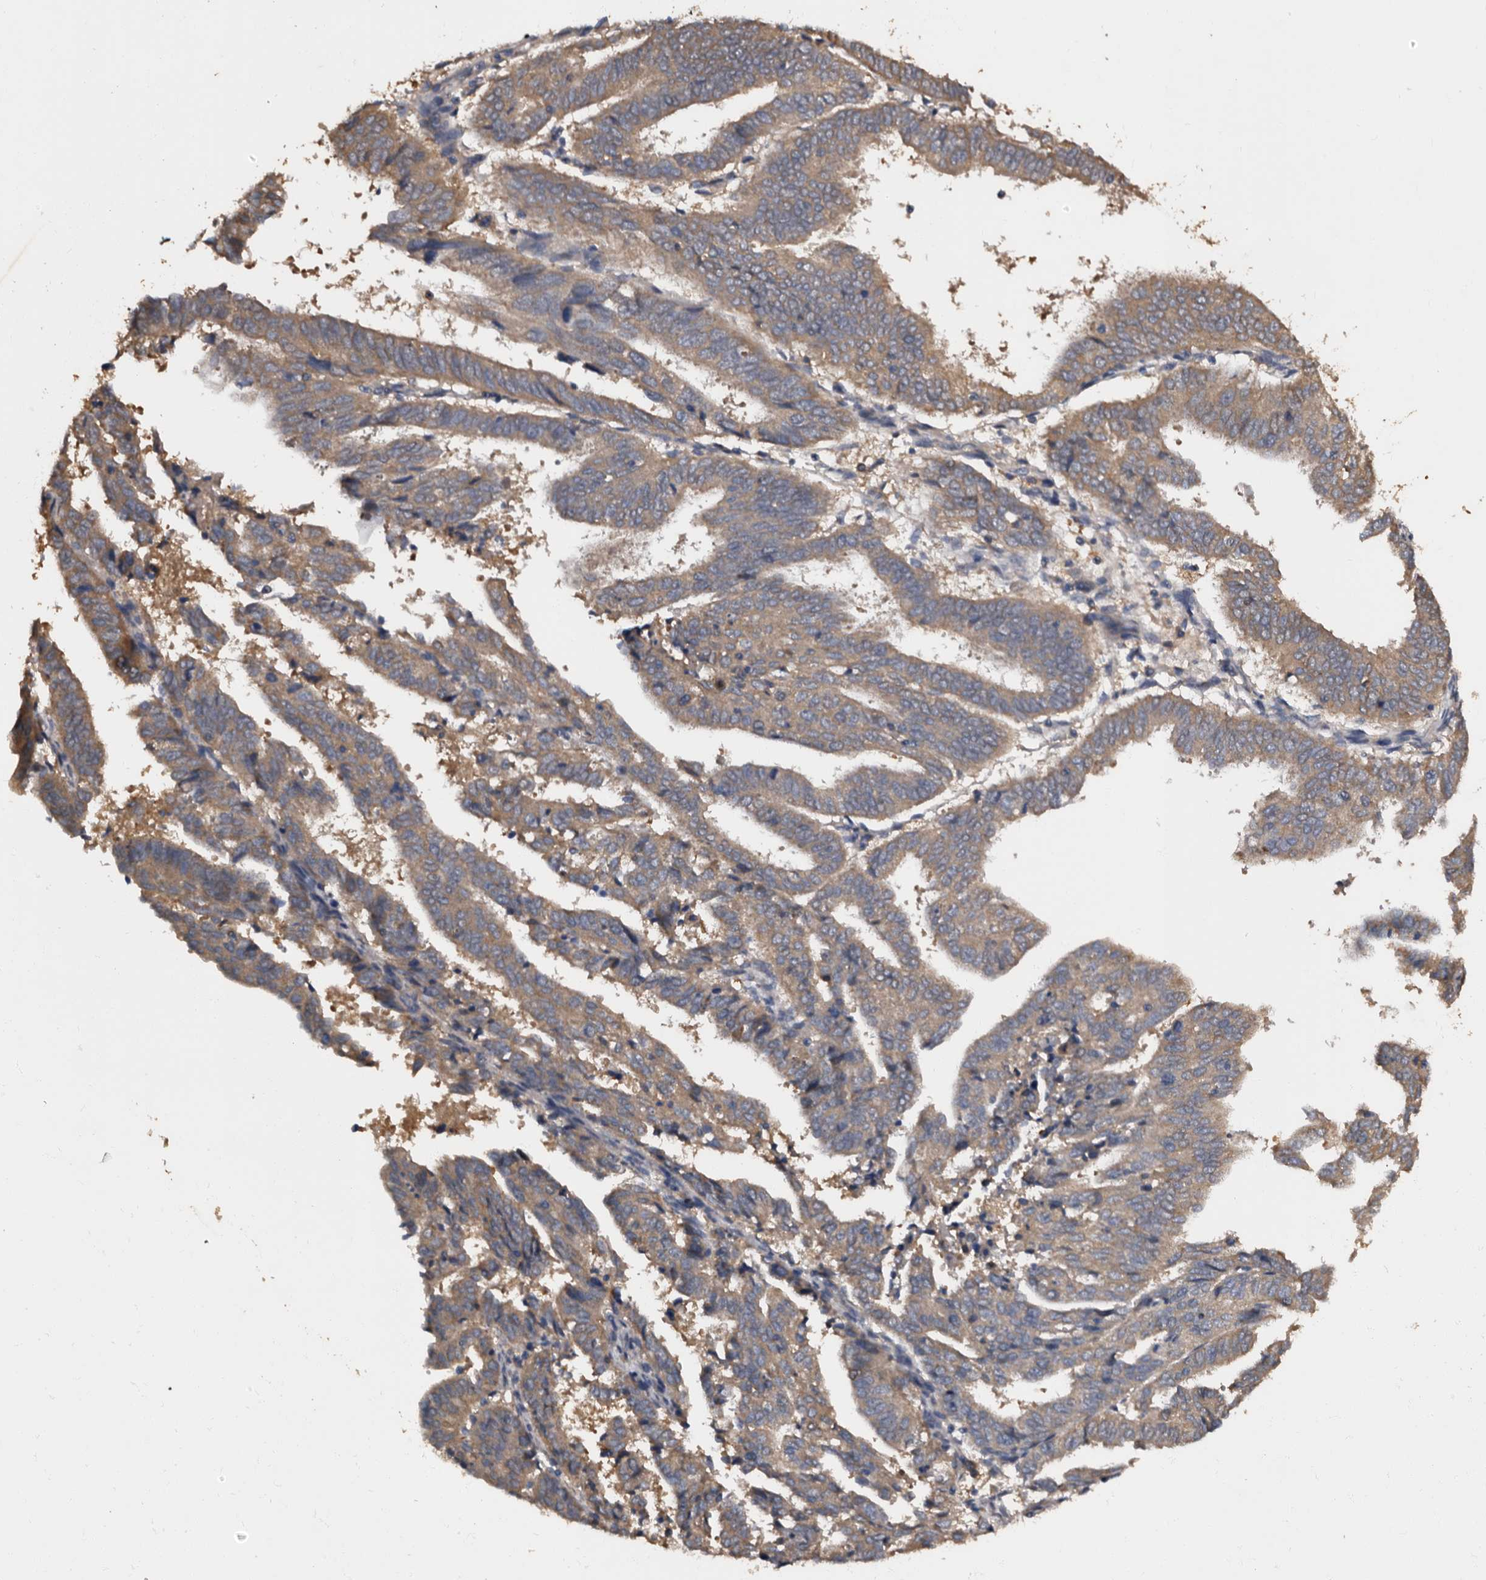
{"staining": {"intensity": "weak", "quantity": "25%-75%", "location": "cytoplasmic/membranous"}, "tissue": "endometrial cancer", "cell_type": "Tumor cells", "image_type": "cancer", "snomed": [{"axis": "morphology", "description": "Adenocarcinoma, NOS"}, {"axis": "topography", "description": "Uterus"}], "caption": "IHC histopathology image of neoplastic tissue: adenocarcinoma (endometrial) stained using IHC shows low levels of weak protein expression localized specifically in the cytoplasmic/membranous of tumor cells, appearing as a cytoplasmic/membranous brown color.", "gene": "ADCK5", "patient": {"sex": "female", "age": 77}}